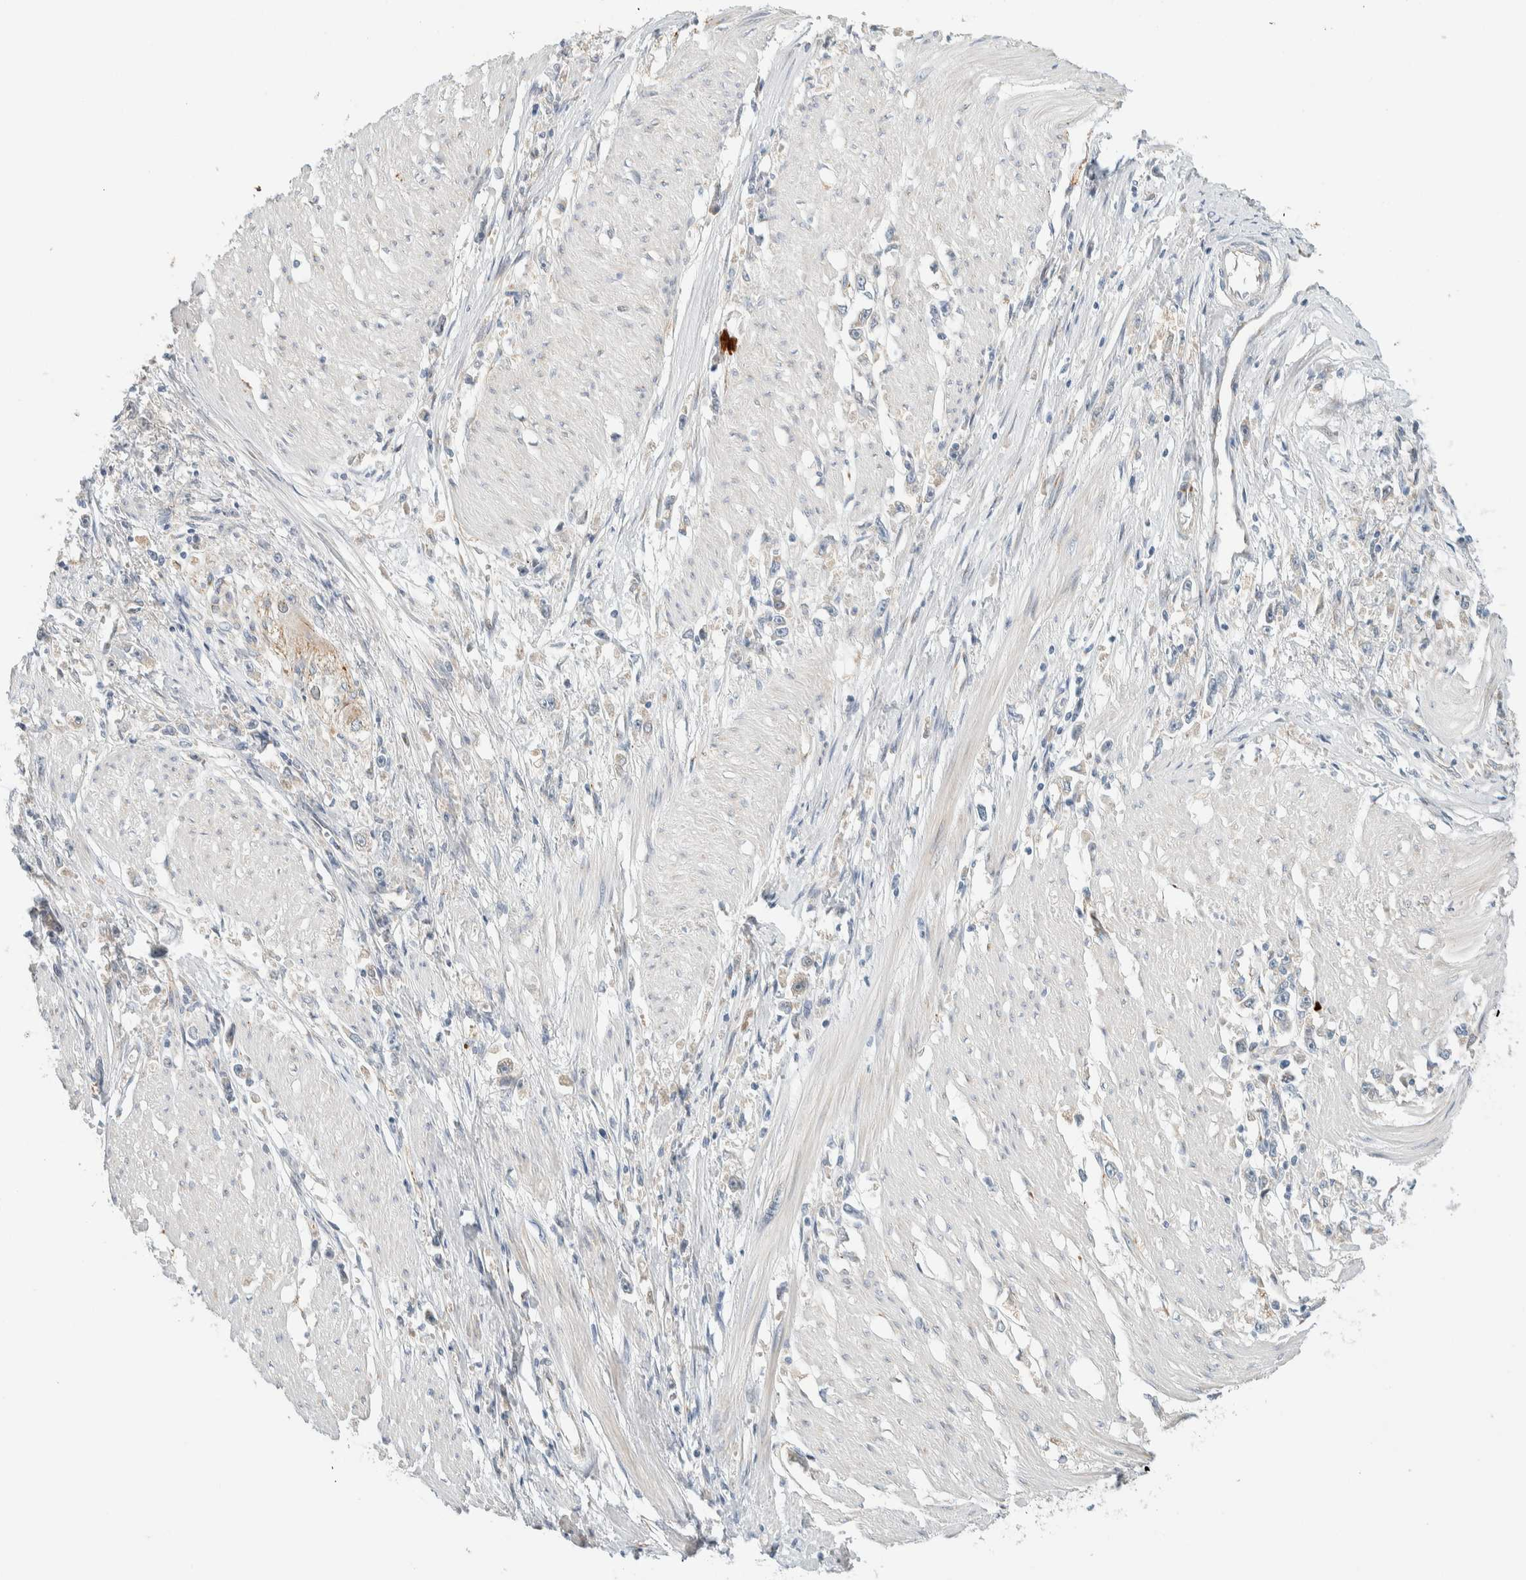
{"staining": {"intensity": "negative", "quantity": "none", "location": "none"}, "tissue": "stomach cancer", "cell_type": "Tumor cells", "image_type": "cancer", "snomed": [{"axis": "morphology", "description": "Adenocarcinoma, NOS"}, {"axis": "topography", "description": "Stomach"}], "caption": "IHC photomicrograph of adenocarcinoma (stomach) stained for a protein (brown), which displays no positivity in tumor cells. (Stains: DAB immunohistochemistry (IHC) with hematoxylin counter stain, Microscopy: brightfield microscopy at high magnification).", "gene": "TMEM184B", "patient": {"sex": "female", "age": 59}}